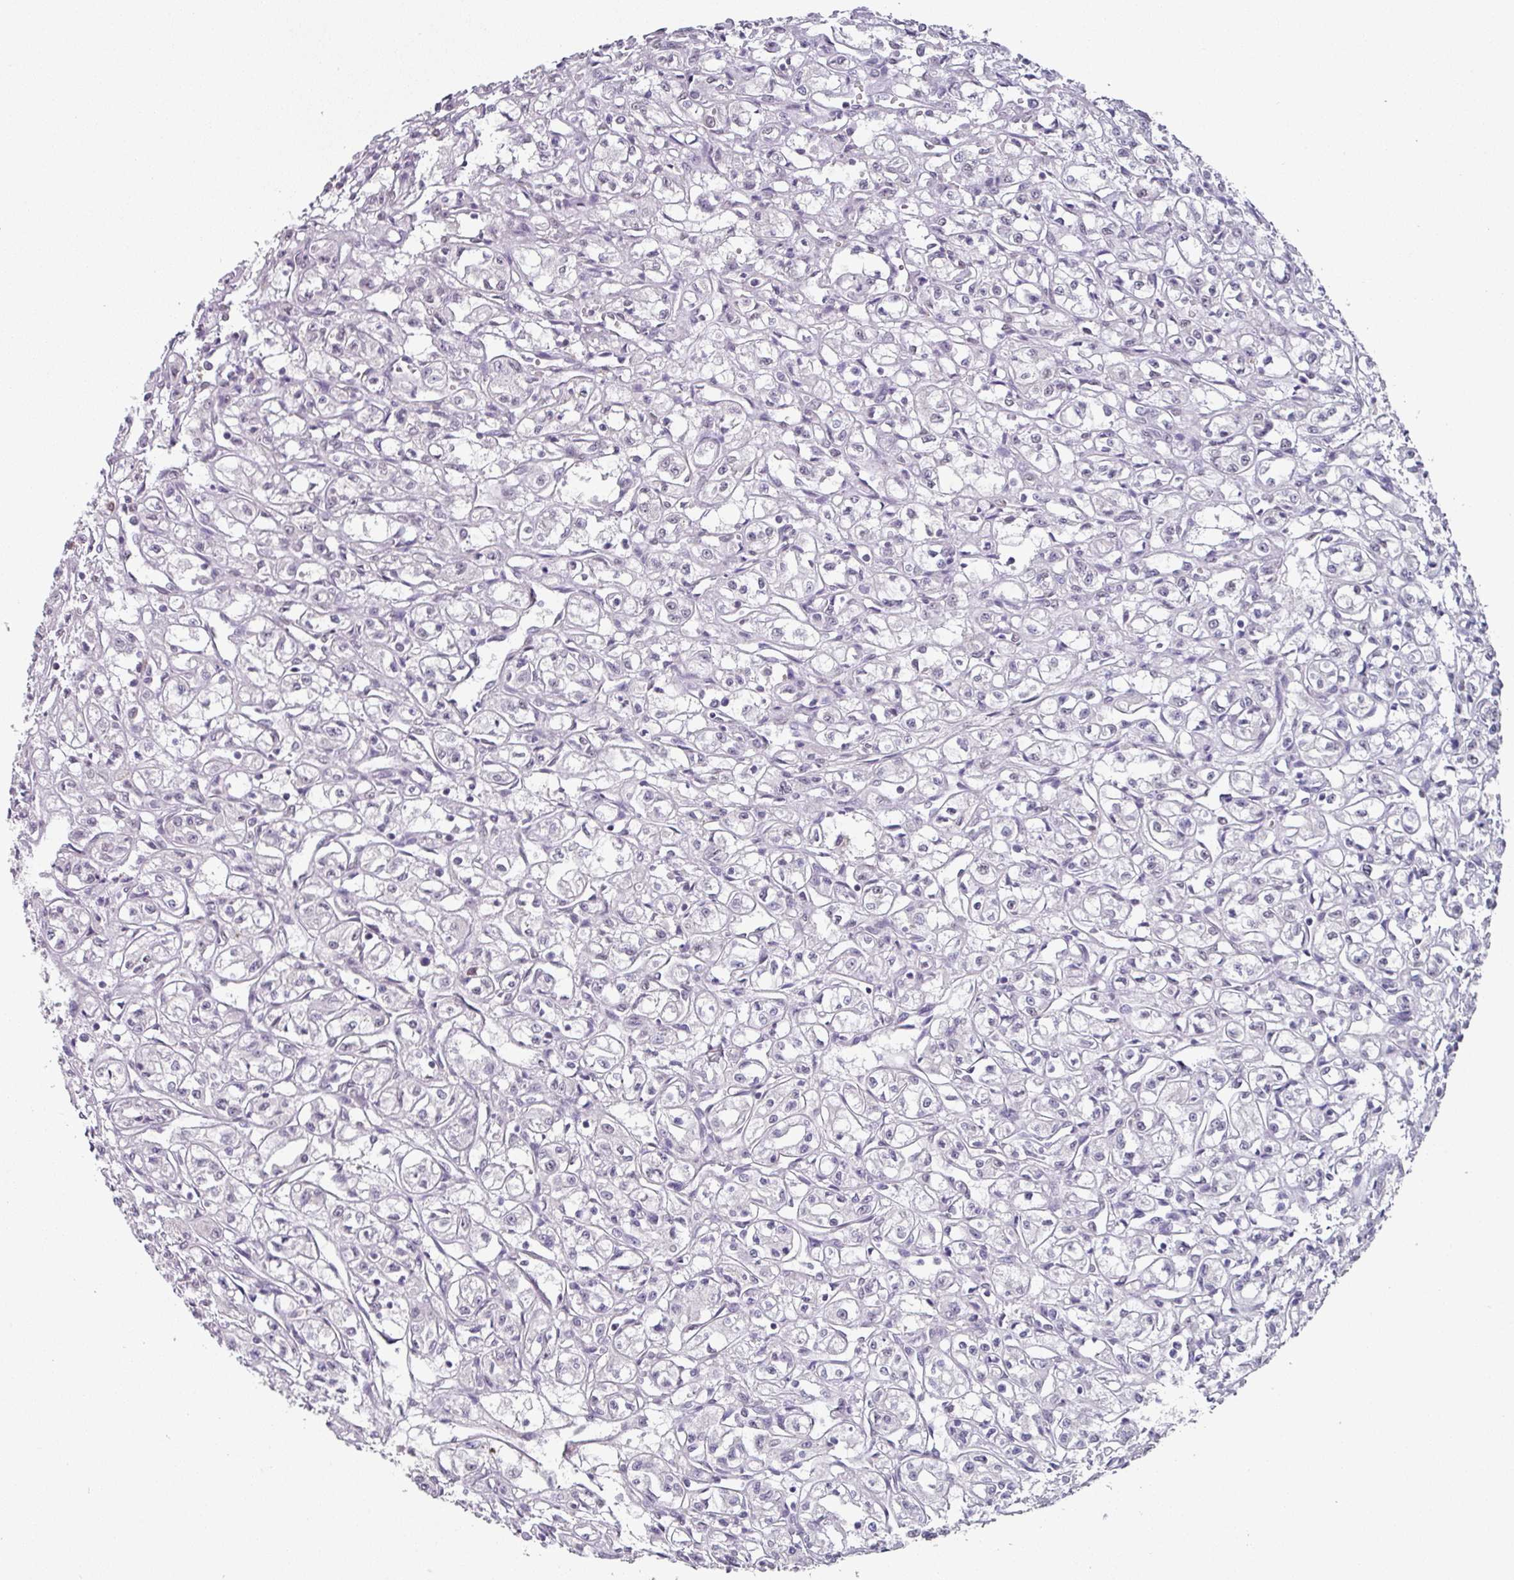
{"staining": {"intensity": "negative", "quantity": "none", "location": "none"}, "tissue": "renal cancer", "cell_type": "Tumor cells", "image_type": "cancer", "snomed": [{"axis": "morphology", "description": "Adenocarcinoma, NOS"}, {"axis": "topography", "description": "Kidney"}], "caption": "IHC micrograph of neoplastic tissue: renal cancer (adenocarcinoma) stained with DAB (3,3'-diaminobenzidine) demonstrates no significant protein positivity in tumor cells.", "gene": "C1QB", "patient": {"sex": "male", "age": 56}}